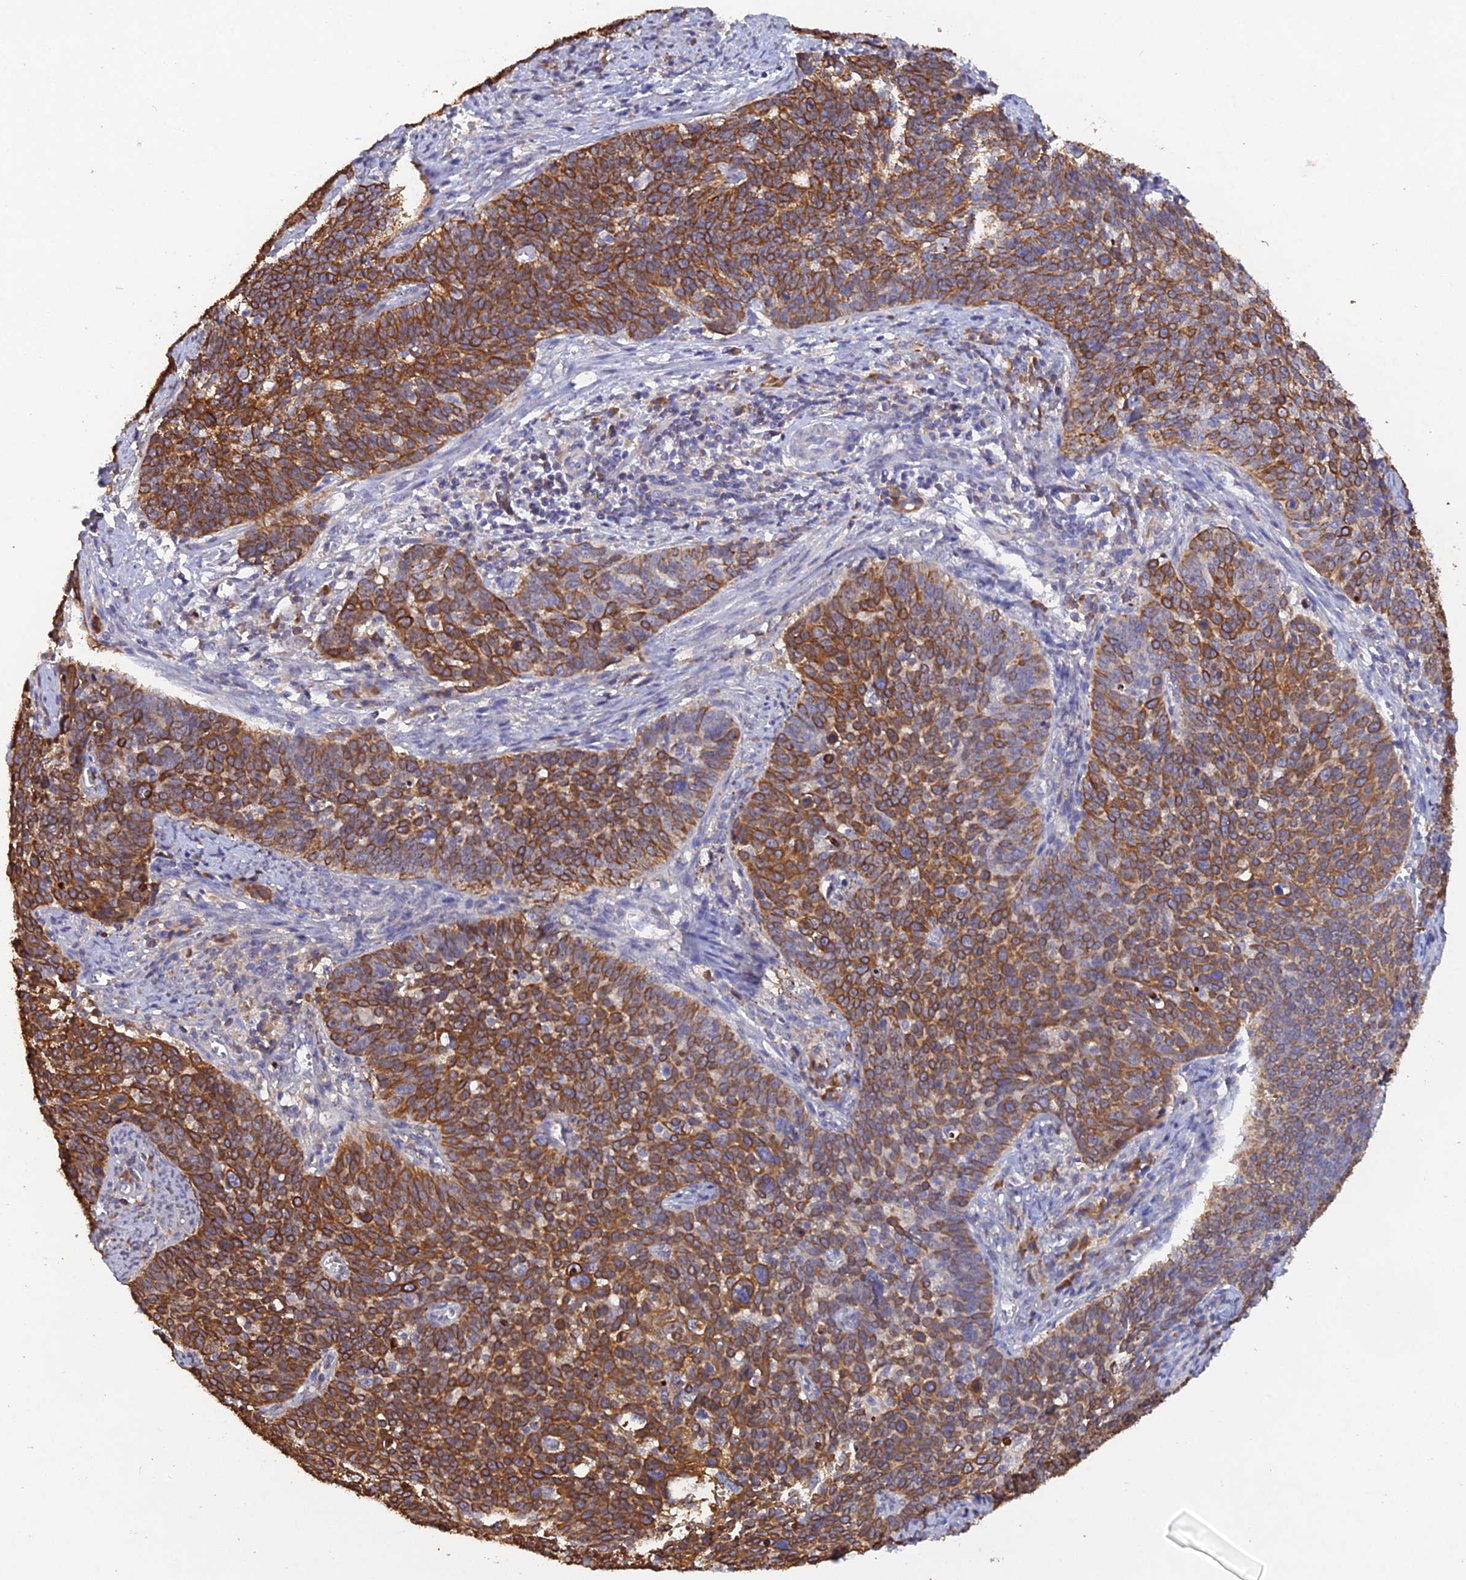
{"staining": {"intensity": "moderate", "quantity": ">75%", "location": "cytoplasmic/membranous"}, "tissue": "cervical cancer", "cell_type": "Tumor cells", "image_type": "cancer", "snomed": [{"axis": "morphology", "description": "Squamous cell carcinoma, NOS"}, {"axis": "topography", "description": "Cervix"}], "caption": "Moderate cytoplasmic/membranous positivity is present in approximately >75% of tumor cells in cervical squamous cell carcinoma. (Brightfield microscopy of DAB IHC at high magnification).", "gene": "SLC39A13", "patient": {"sex": "female", "age": 39}}